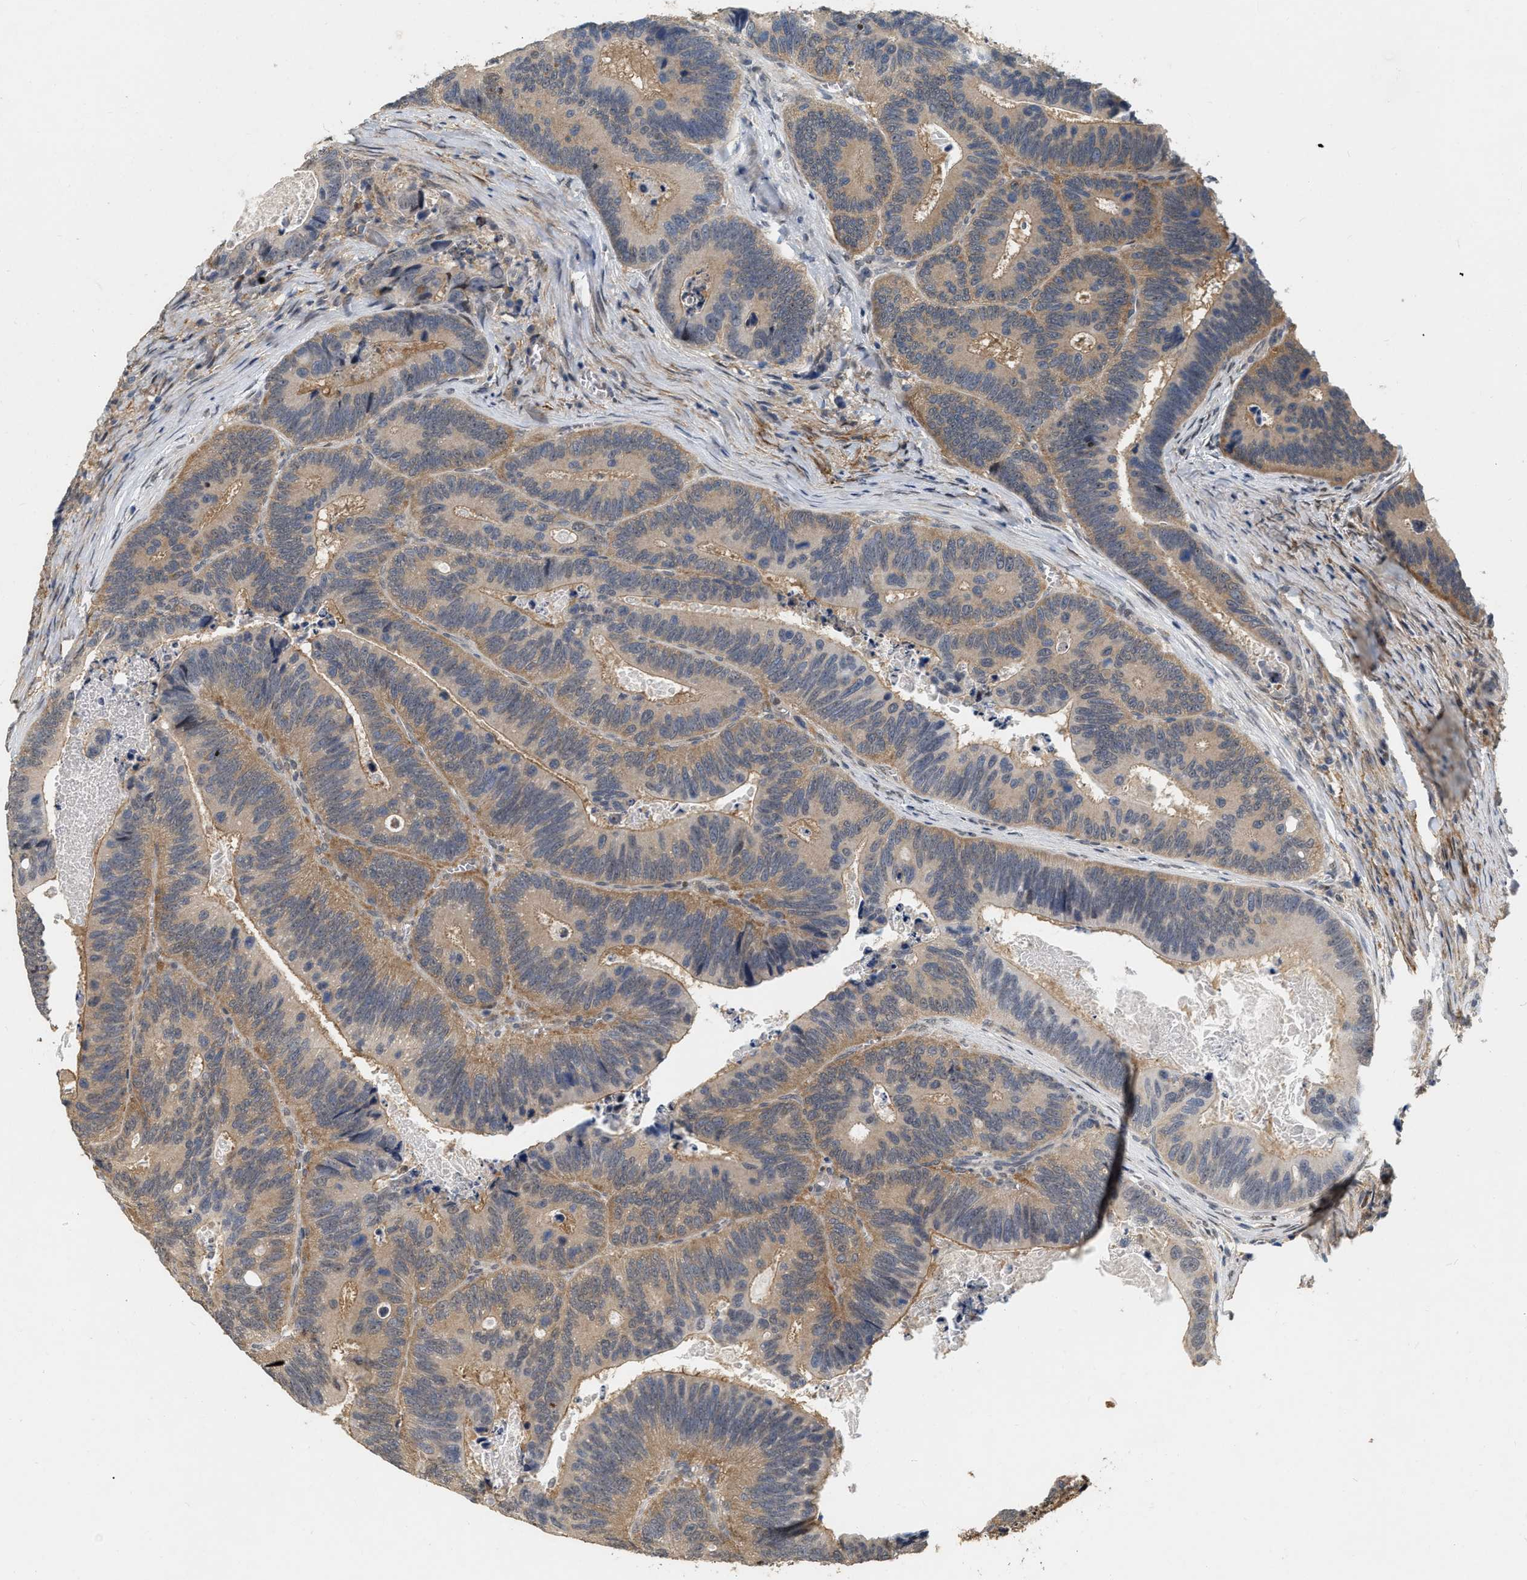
{"staining": {"intensity": "moderate", "quantity": "25%-75%", "location": "cytoplasmic/membranous"}, "tissue": "colorectal cancer", "cell_type": "Tumor cells", "image_type": "cancer", "snomed": [{"axis": "morphology", "description": "Inflammation, NOS"}, {"axis": "morphology", "description": "Adenocarcinoma, NOS"}, {"axis": "topography", "description": "Colon"}], "caption": "The photomicrograph demonstrates immunohistochemical staining of colorectal adenocarcinoma. There is moderate cytoplasmic/membranous expression is identified in about 25%-75% of tumor cells. The staining was performed using DAB, with brown indicating positive protein expression. Nuclei are stained blue with hematoxylin.", "gene": "RUVBL1", "patient": {"sex": "male", "age": 72}}